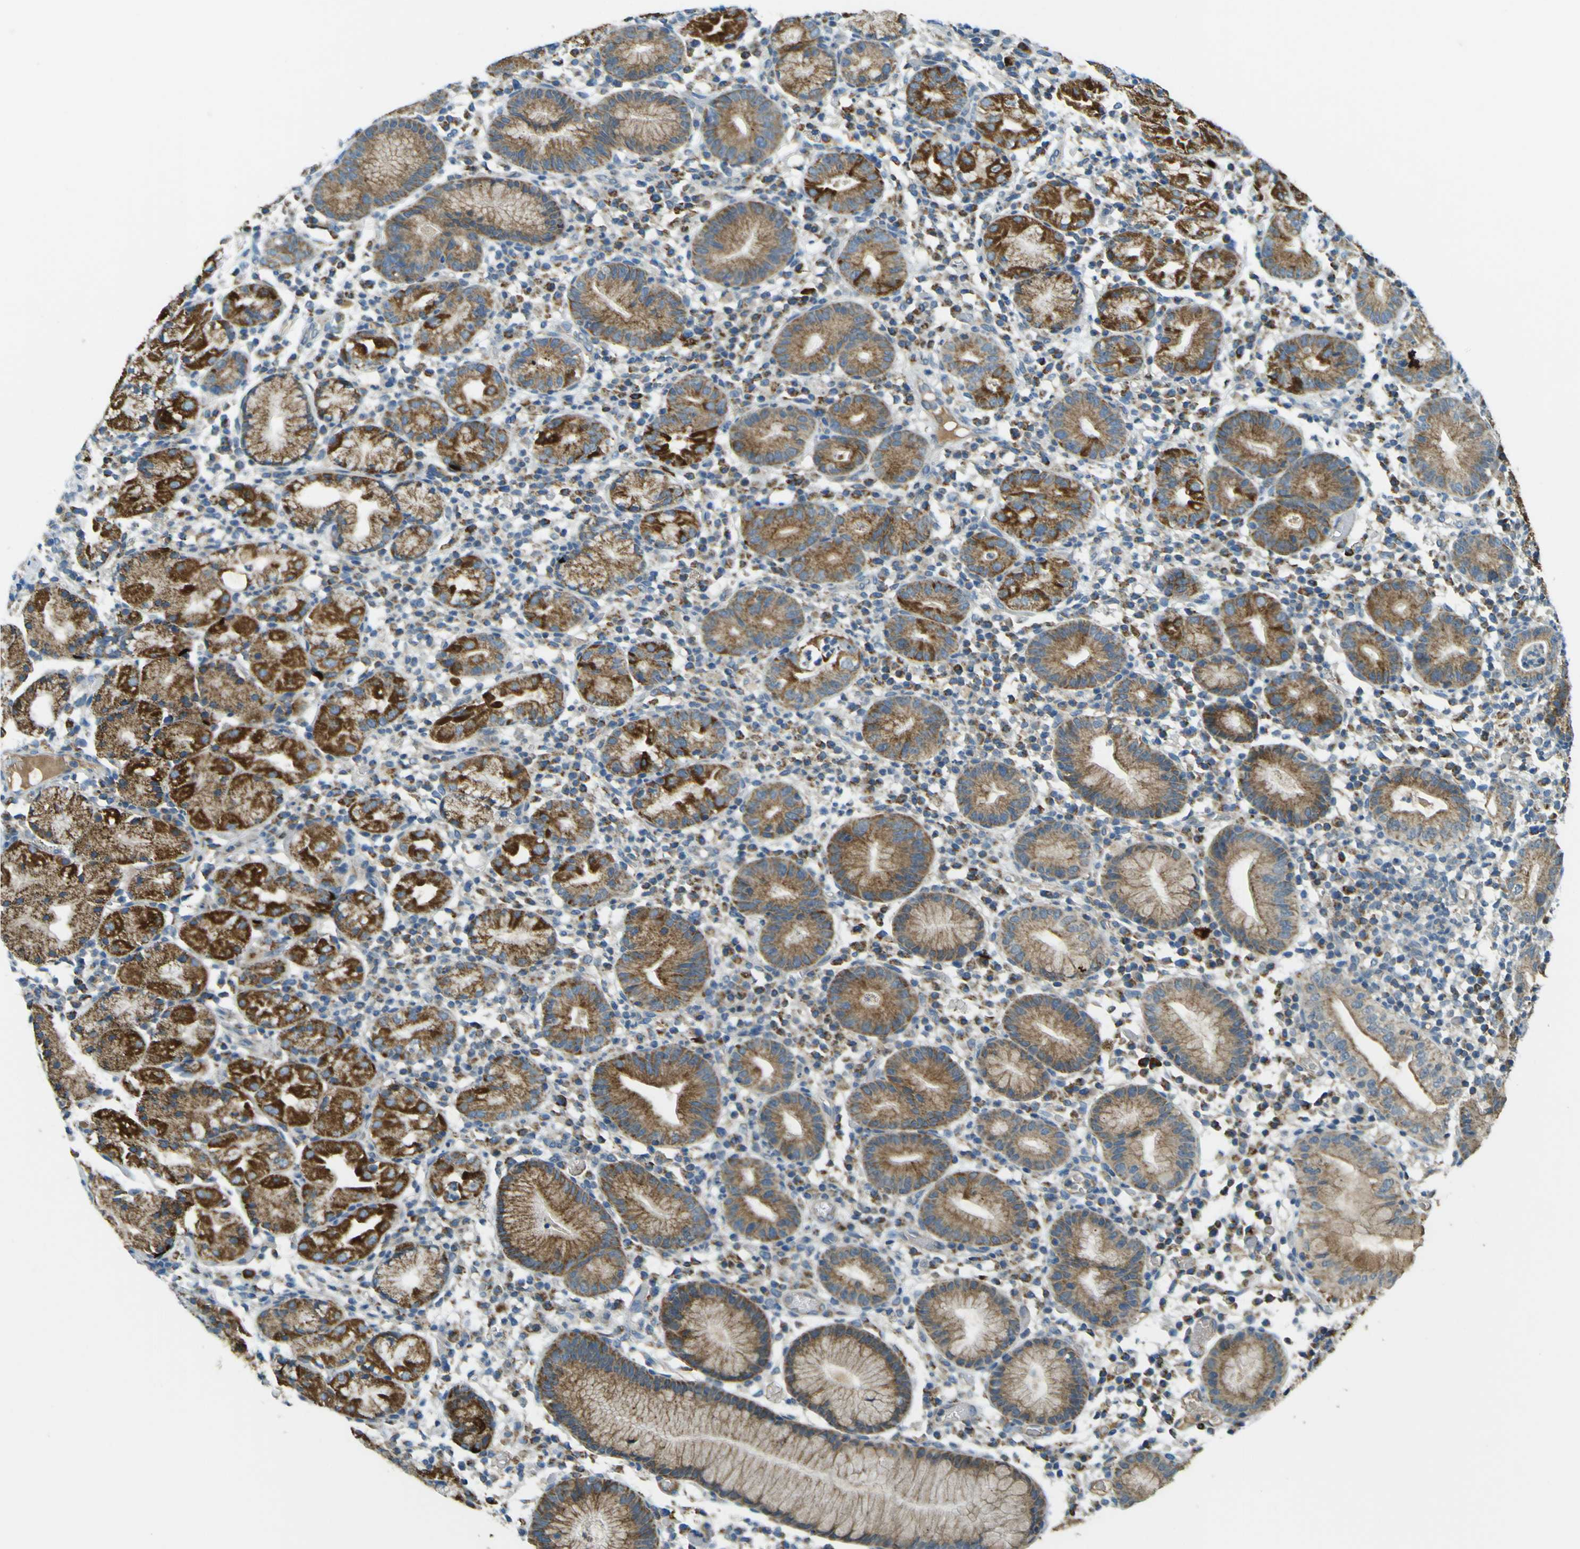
{"staining": {"intensity": "moderate", "quantity": ">75%", "location": "cytoplasmic/membranous"}, "tissue": "stomach", "cell_type": "Glandular cells", "image_type": "normal", "snomed": [{"axis": "morphology", "description": "Normal tissue, NOS"}, {"axis": "topography", "description": "Stomach"}, {"axis": "topography", "description": "Stomach, lower"}], "caption": "Unremarkable stomach was stained to show a protein in brown. There is medium levels of moderate cytoplasmic/membranous staining in approximately >75% of glandular cells. The staining was performed using DAB, with brown indicating positive protein expression. Nuclei are stained blue with hematoxylin.", "gene": "FKTN", "patient": {"sex": "female", "age": 75}}